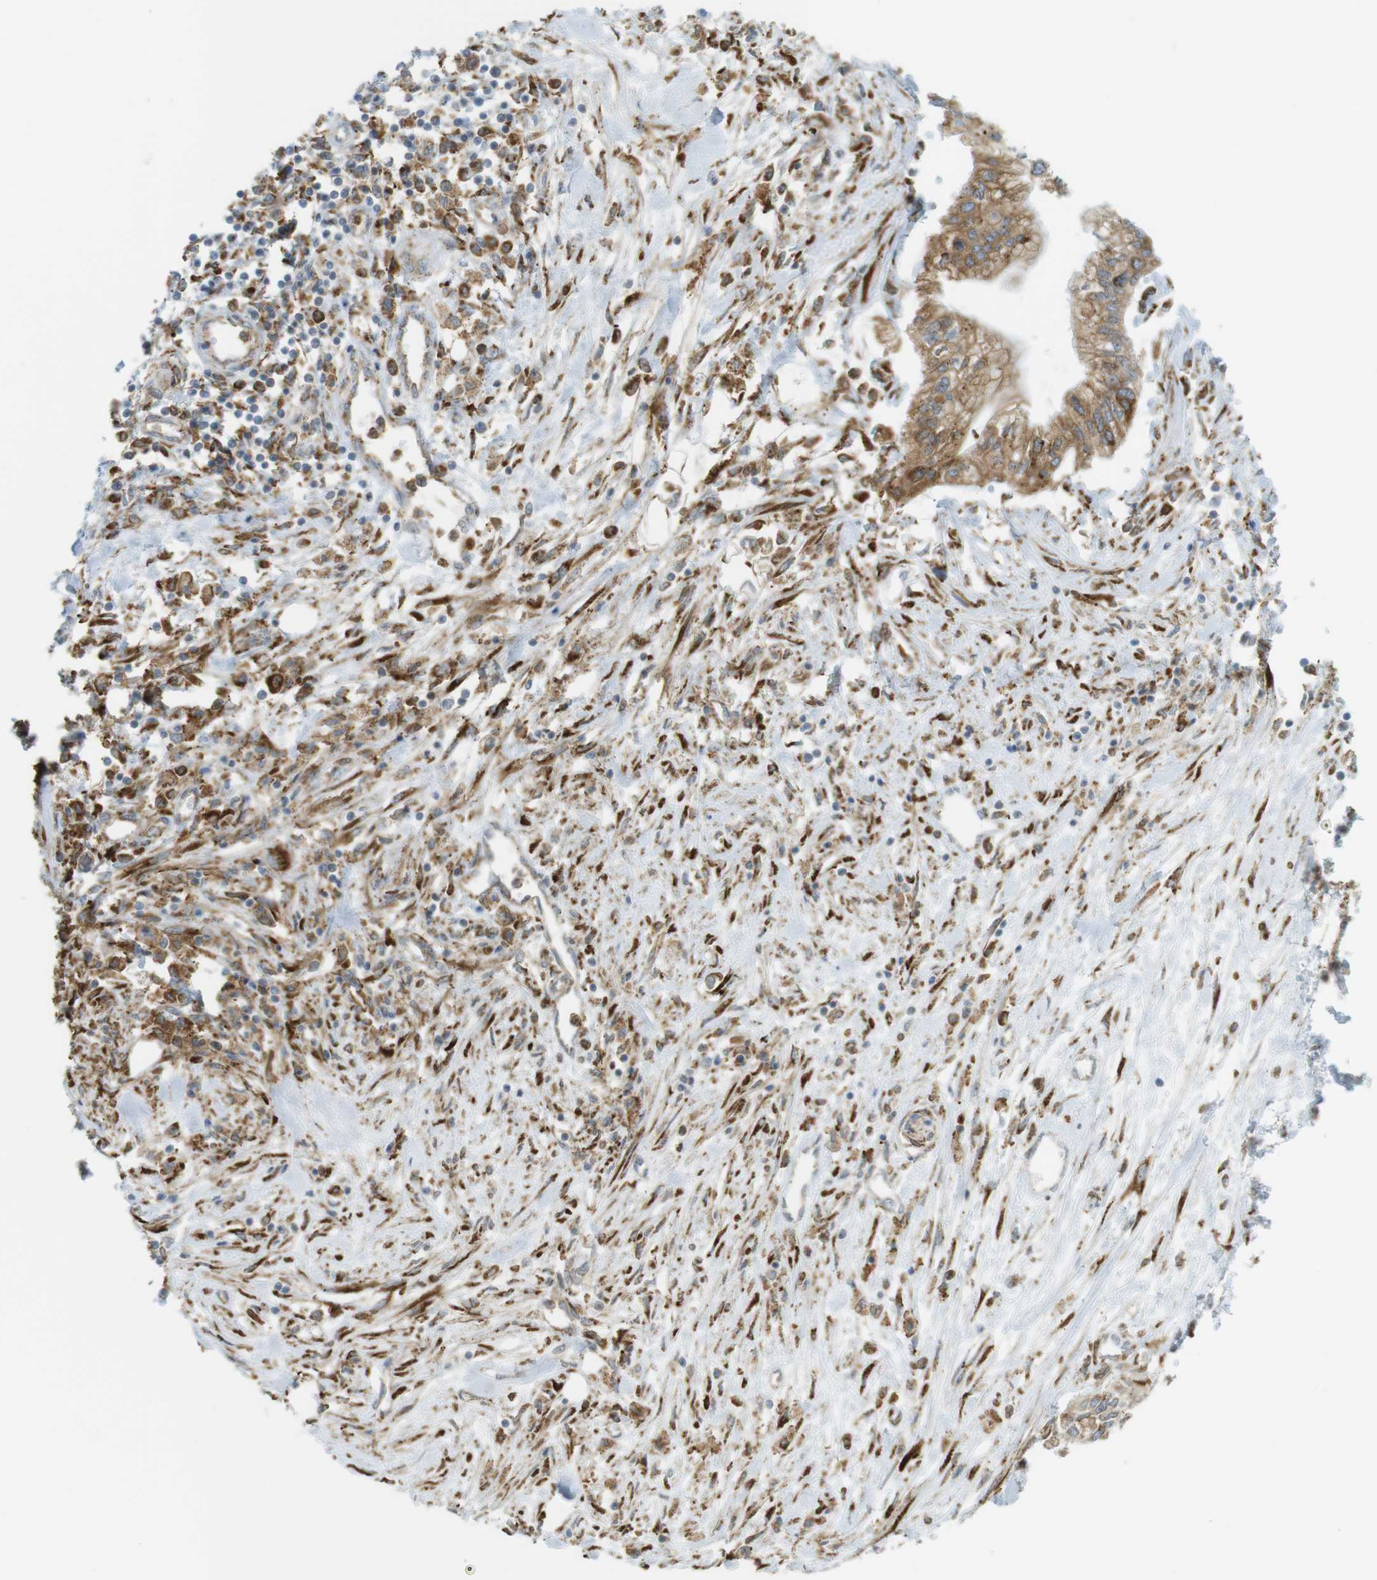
{"staining": {"intensity": "moderate", "quantity": ">75%", "location": "cytoplasmic/membranous"}, "tissue": "pancreatic cancer", "cell_type": "Tumor cells", "image_type": "cancer", "snomed": [{"axis": "morphology", "description": "Adenocarcinoma, NOS"}, {"axis": "topography", "description": "Pancreas"}], "caption": "This micrograph exhibits immunohistochemistry (IHC) staining of human pancreatic cancer (adenocarcinoma), with medium moderate cytoplasmic/membranous expression in approximately >75% of tumor cells.", "gene": "MBOAT2", "patient": {"sex": "female", "age": 77}}